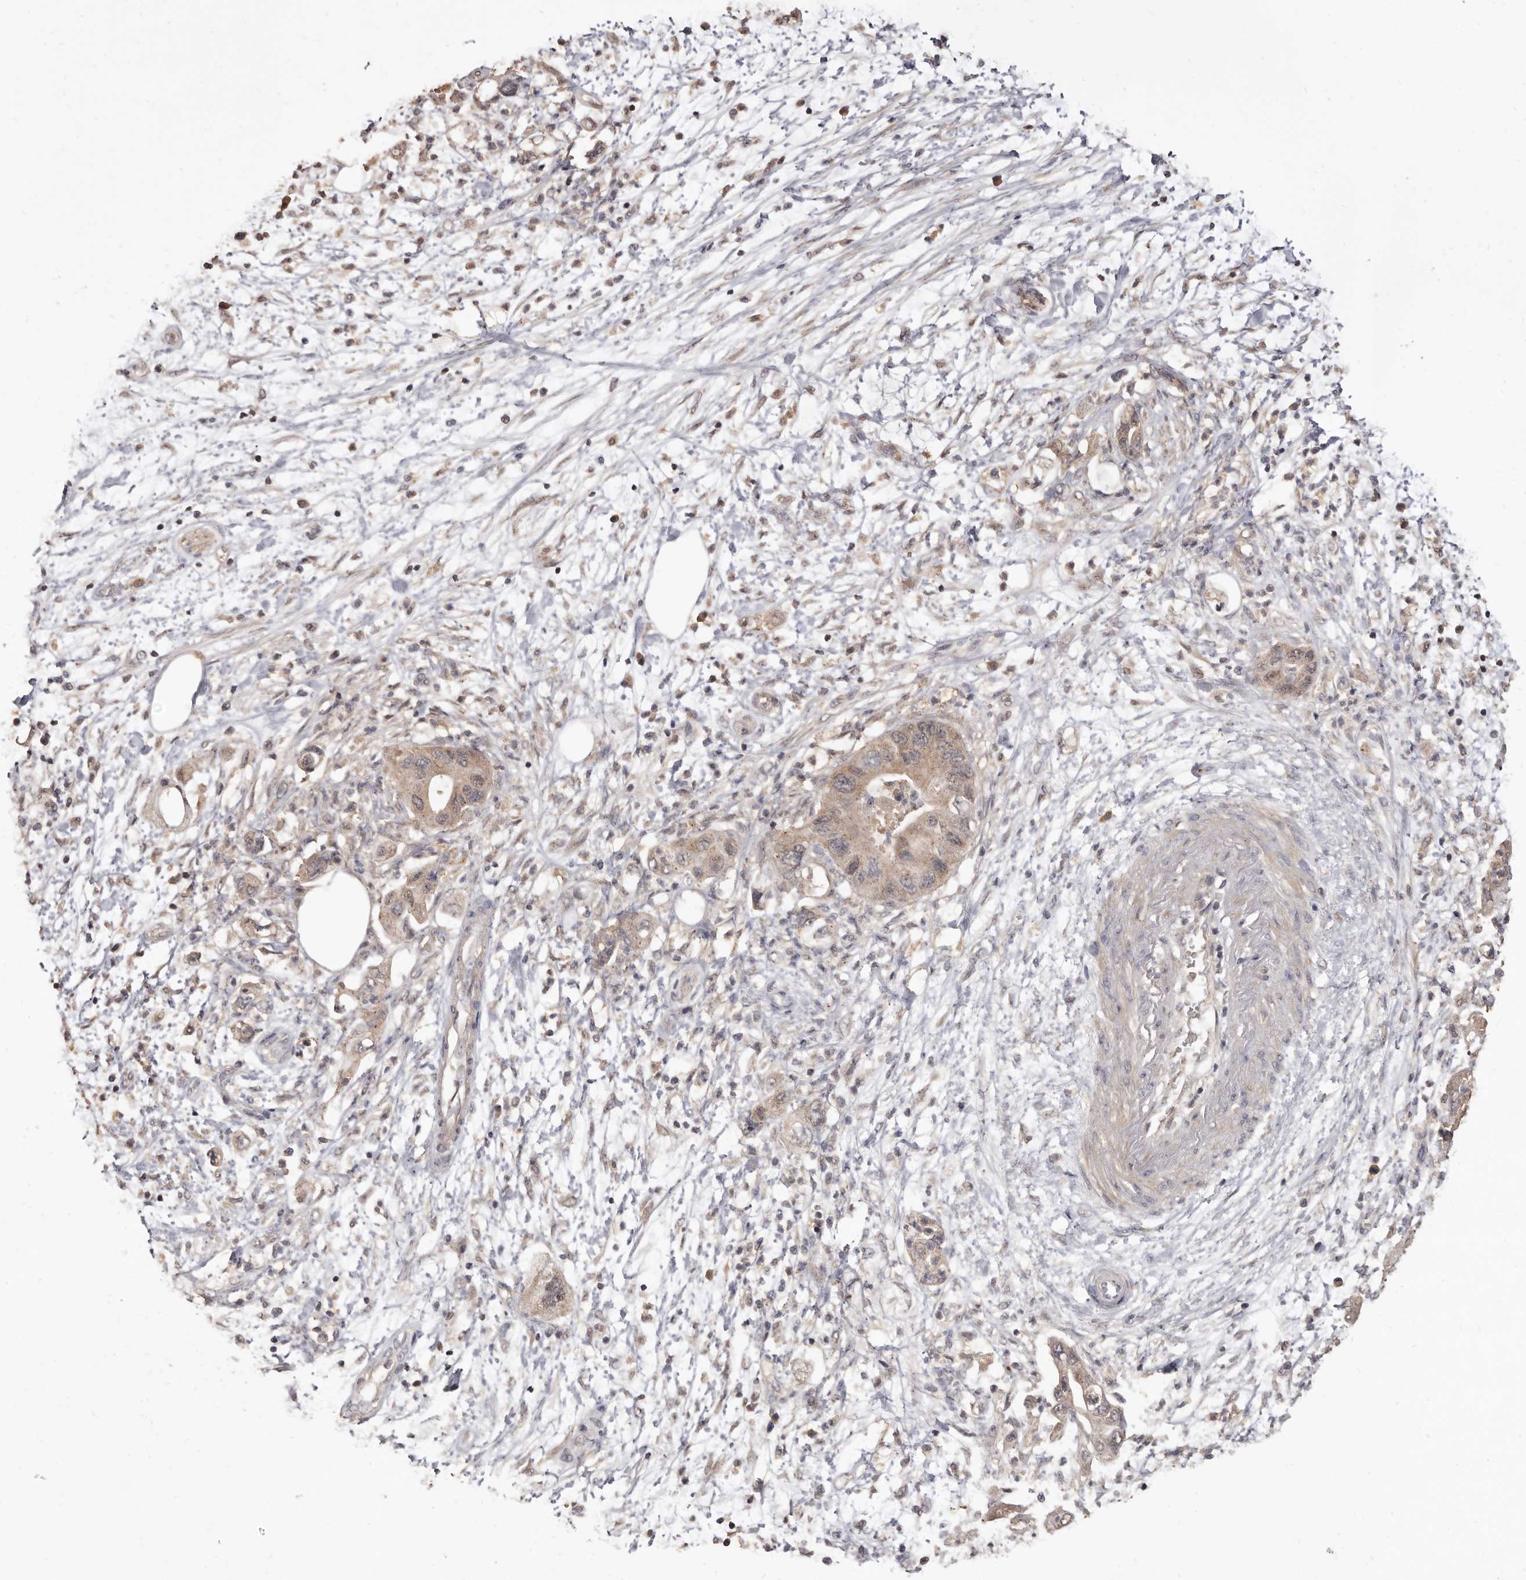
{"staining": {"intensity": "weak", "quantity": "25%-75%", "location": "cytoplasmic/membranous"}, "tissue": "pancreatic cancer", "cell_type": "Tumor cells", "image_type": "cancer", "snomed": [{"axis": "morphology", "description": "Adenocarcinoma, NOS"}, {"axis": "topography", "description": "Pancreas"}], "caption": "IHC staining of pancreatic cancer, which shows low levels of weak cytoplasmic/membranous expression in approximately 25%-75% of tumor cells indicating weak cytoplasmic/membranous protein positivity. The staining was performed using DAB (3,3'-diaminobenzidine) (brown) for protein detection and nuclei were counterstained in hematoxylin (blue).", "gene": "INAVA", "patient": {"sex": "female", "age": 73}}